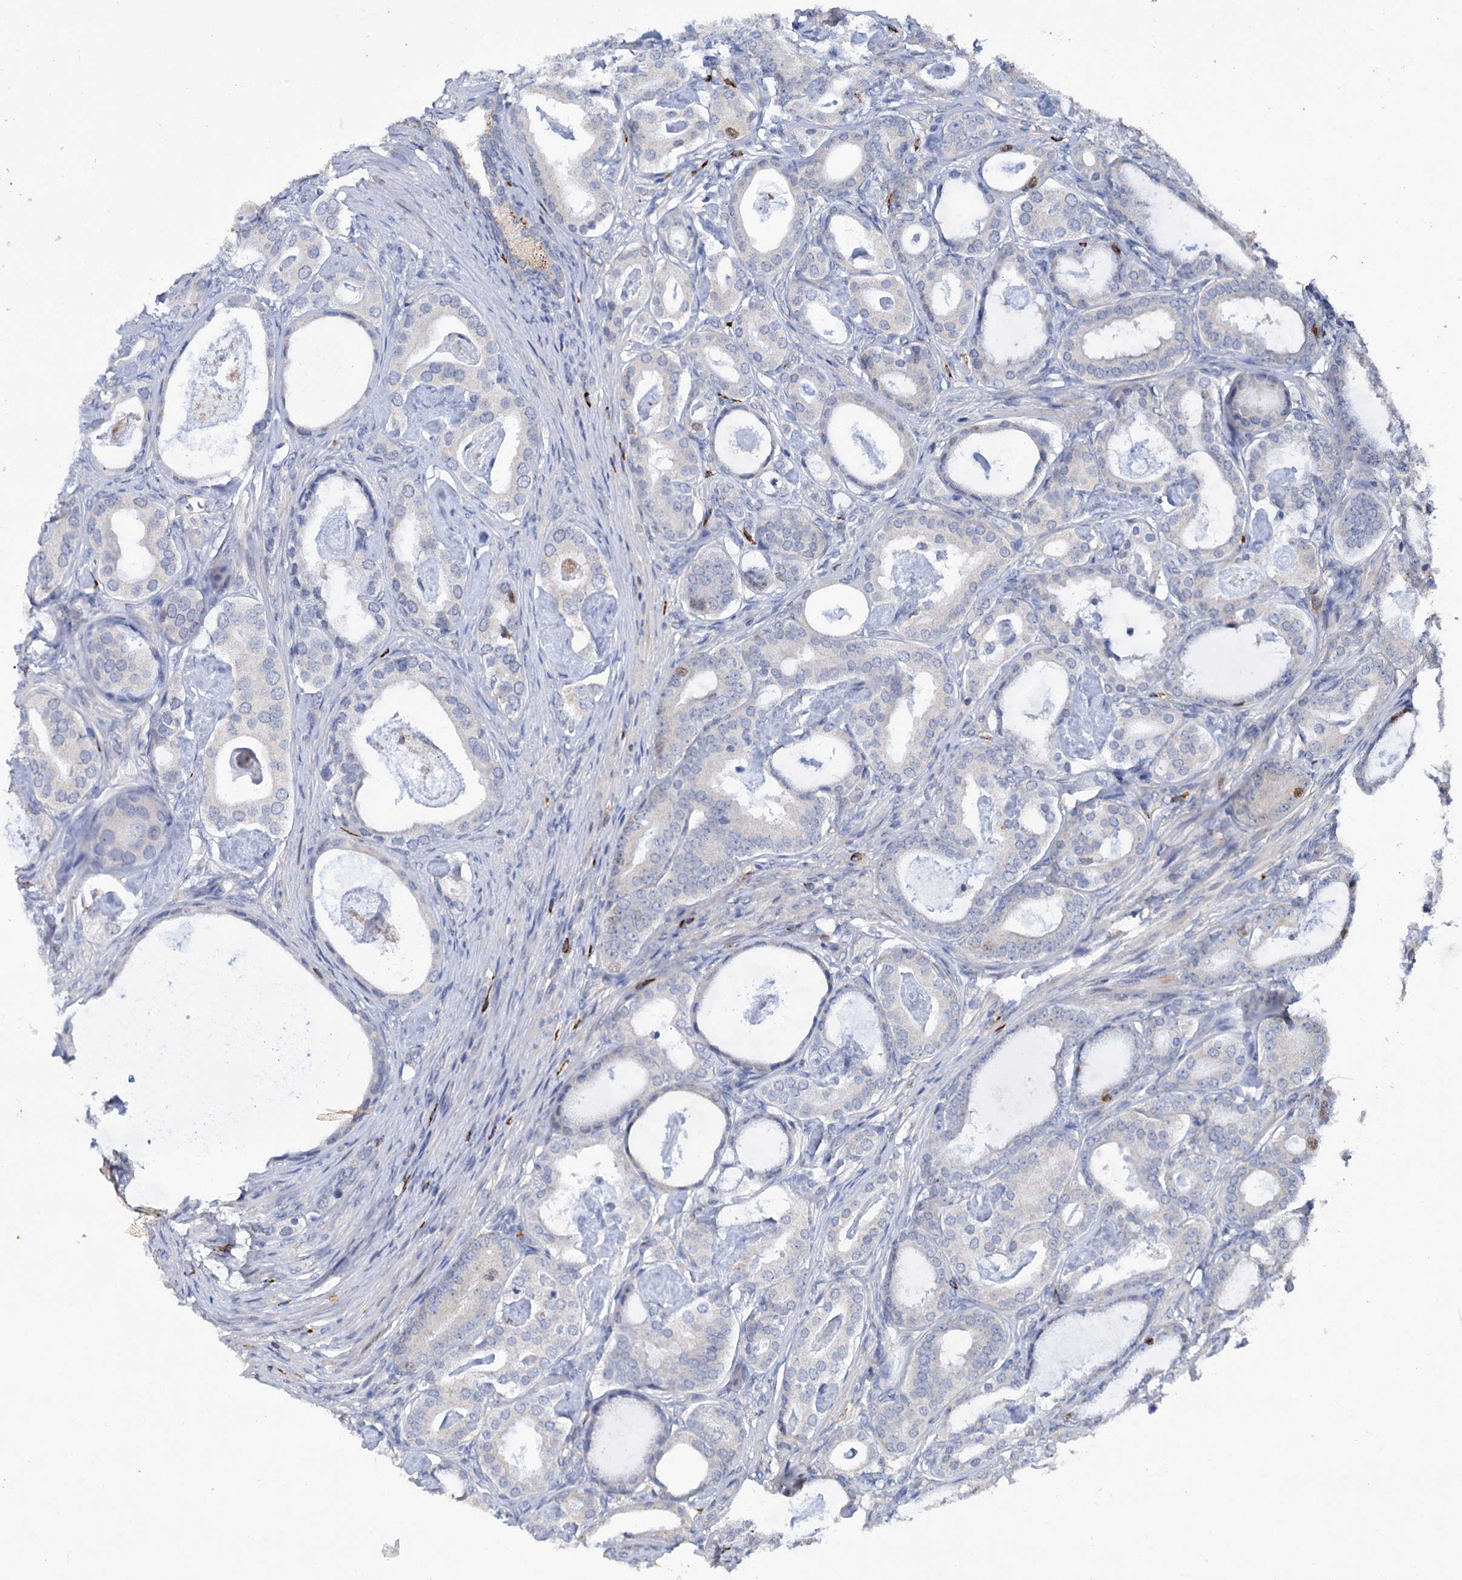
{"staining": {"intensity": "negative", "quantity": "none", "location": "none"}, "tissue": "prostate cancer", "cell_type": "Tumor cells", "image_type": "cancer", "snomed": [{"axis": "morphology", "description": "Adenocarcinoma, Low grade"}, {"axis": "topography", "description": "Prostate"}], "caption": "Tumor cells show no significant expression in prostate cancer (low-grade adenocarcinoma).", "gene": "FAM111B", "patient": {"sex": "male", "age": 71}}